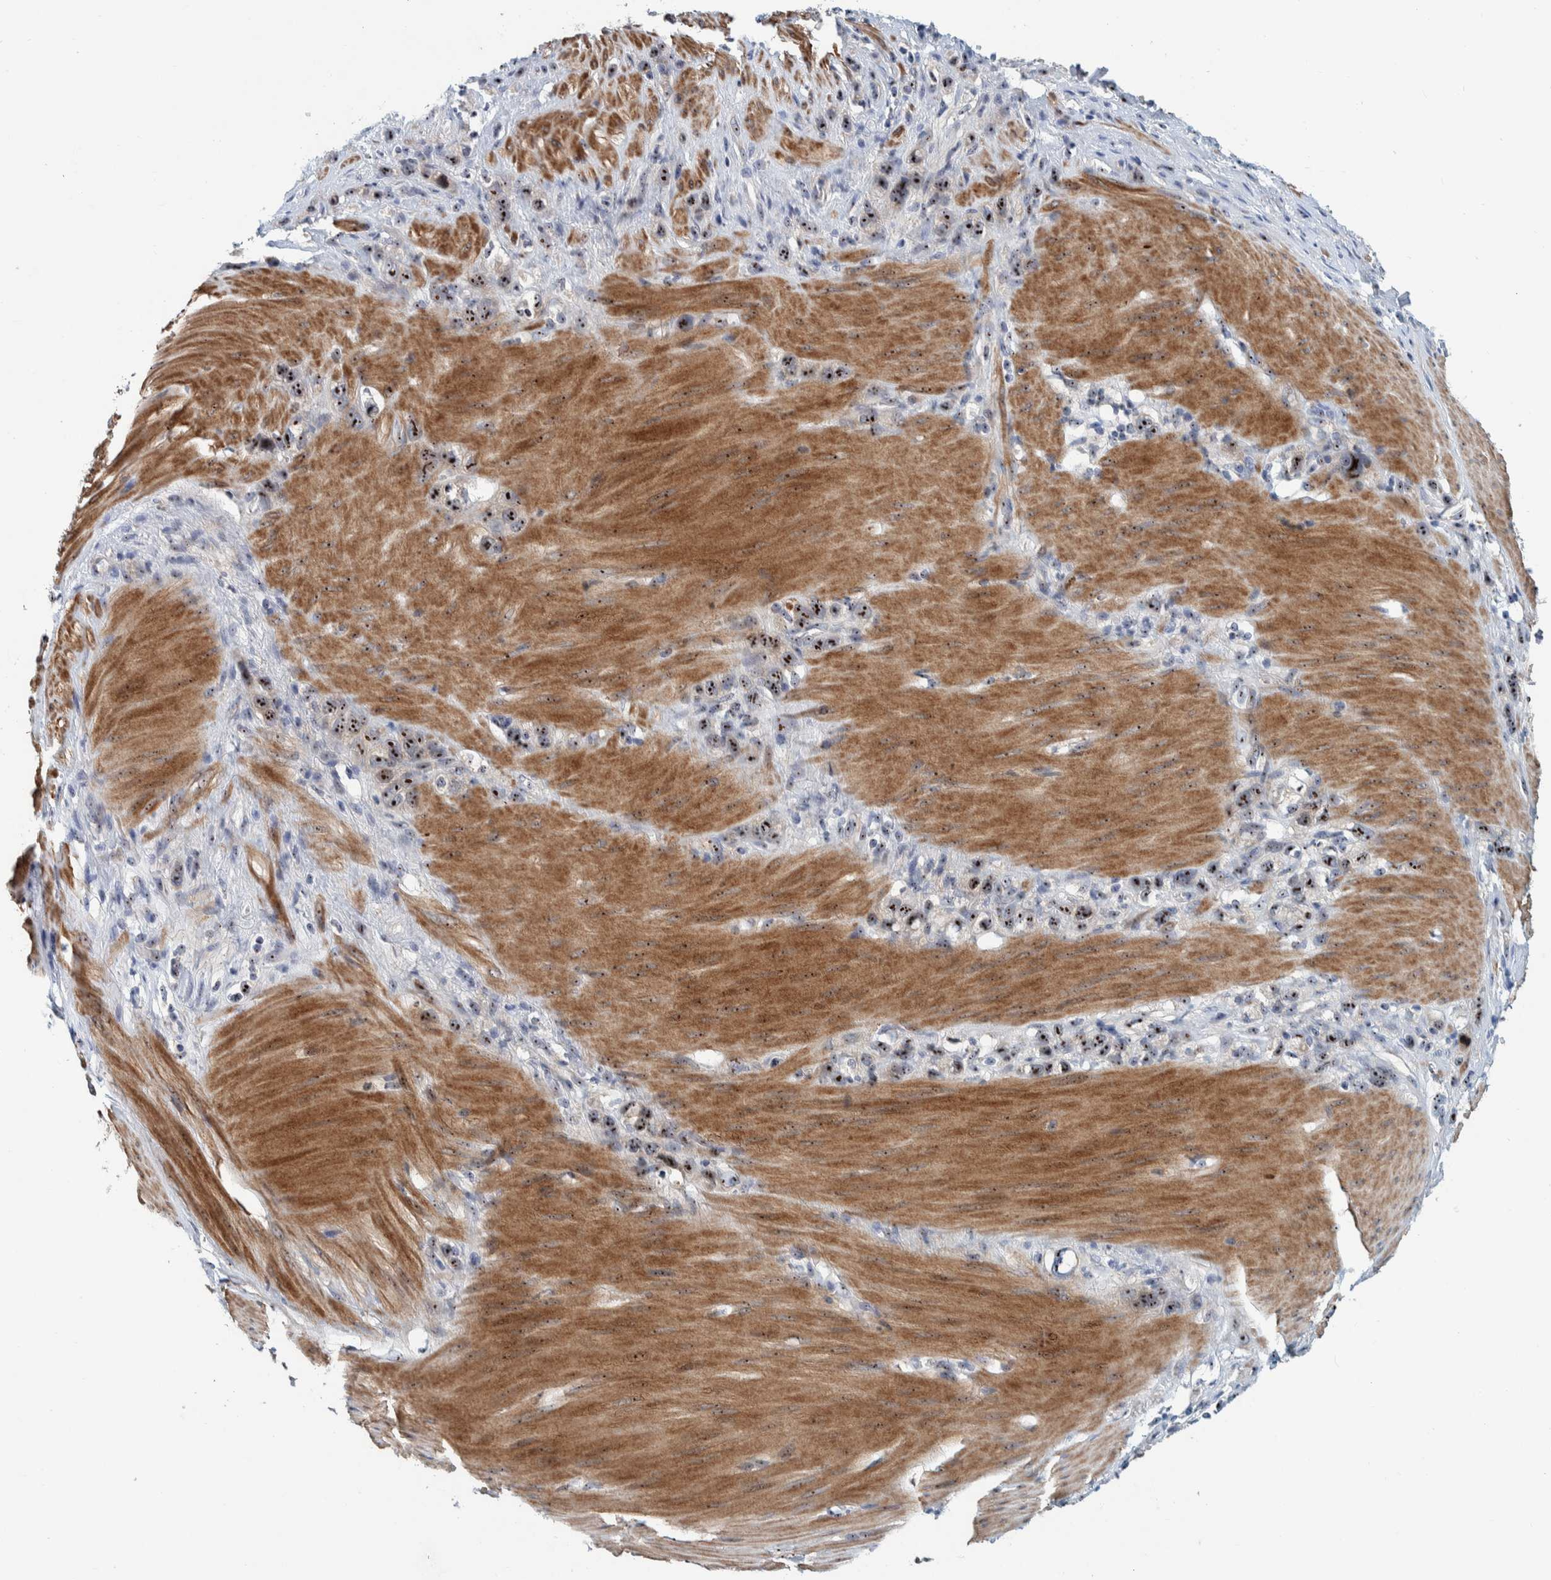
{"staining": {"intensity": "strong", "quantity": ">75%", "location": "nuclear"}, "tissue": "stomach cancer", "cell_type": "Tumor cells", "image_type": "cancer", "snomed": [{"axis": "morphology", "description": "Normal tissue, NOS"}, {"axis": "morphology", "description": "Adenocarcinoma, NOS"}, {"axis": "morphology", "description": "Adenocarcinoma, High grade"}, {"axis": "topography", "description": "Stomach, upper"}, {"axis": "topography", "description": "Stomach"}], "caption": "Tumor cells show high levels of strong nuclear expression in about >75% of cells in stomach adenocarcinoma. (brown staining indicates protein expression, while blue staining denotes nuclei).", "gene": "NOL11", "patient": {"sex": "female", "age": 65}}